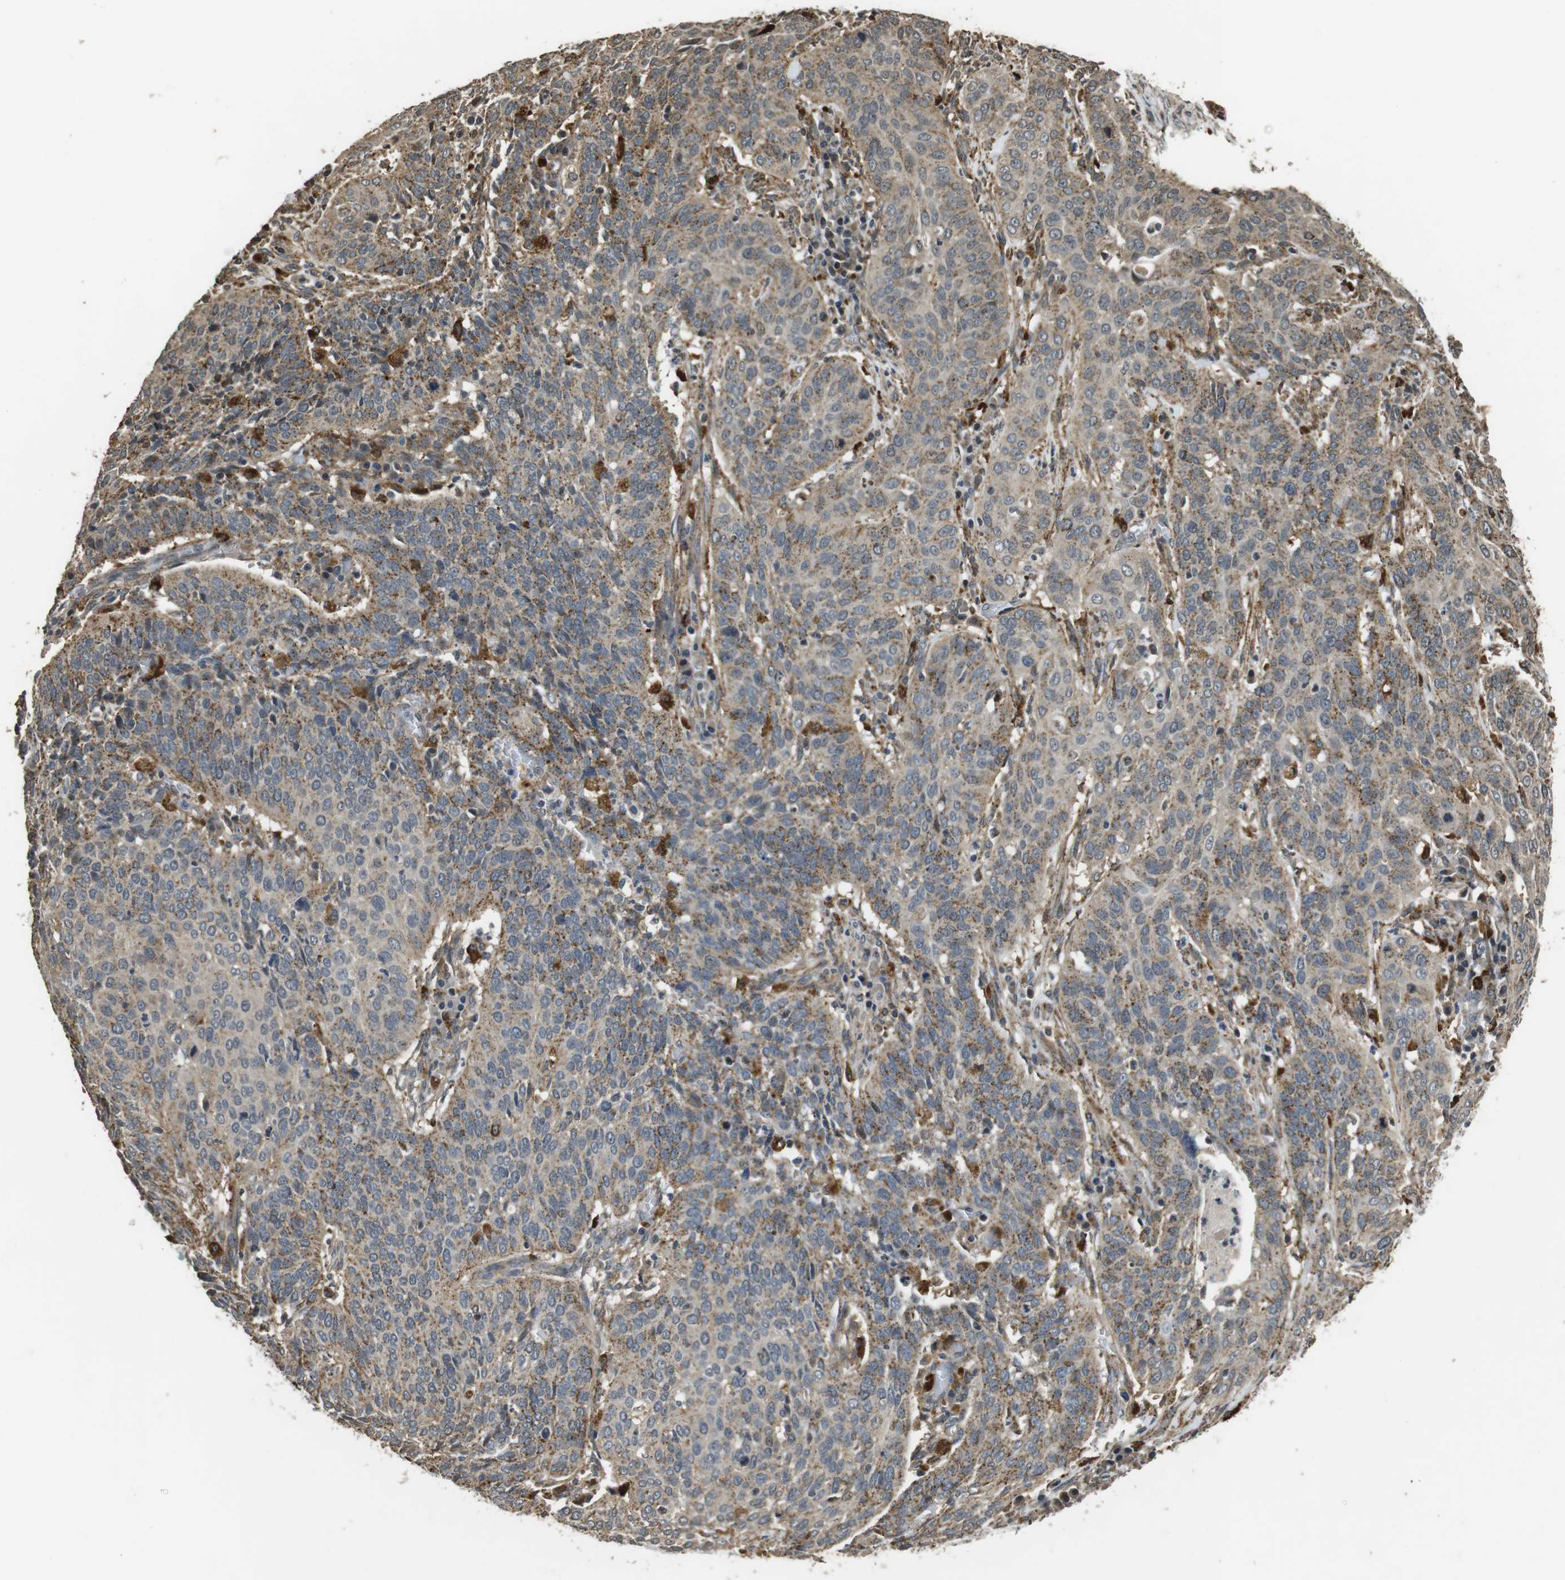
{"staining": {"intensity": "moderate", "quantity": ">75%", "location": "cytoplasmic/membranous"}, "tissue": "cervical cancer", "cell_type": "Tumor cells", "image_type": "cancer", "snomed": [{"axis": "morphology", "description": "Normal tissue, NOS"}, {"axis": "morphology", "description": "Squamous cell carcinoma, NOS"}, {"axis": "topography", "description": "Cervix"}], "caption": "Brown immunohistochemical staining in squamous cell carcinoma (cervical) displays moderate cytoplasmic/membranous staining in approximately >75% of tumor cells.", "gene": "FZD10", "patient": {"sex": "female", "age": 39}}